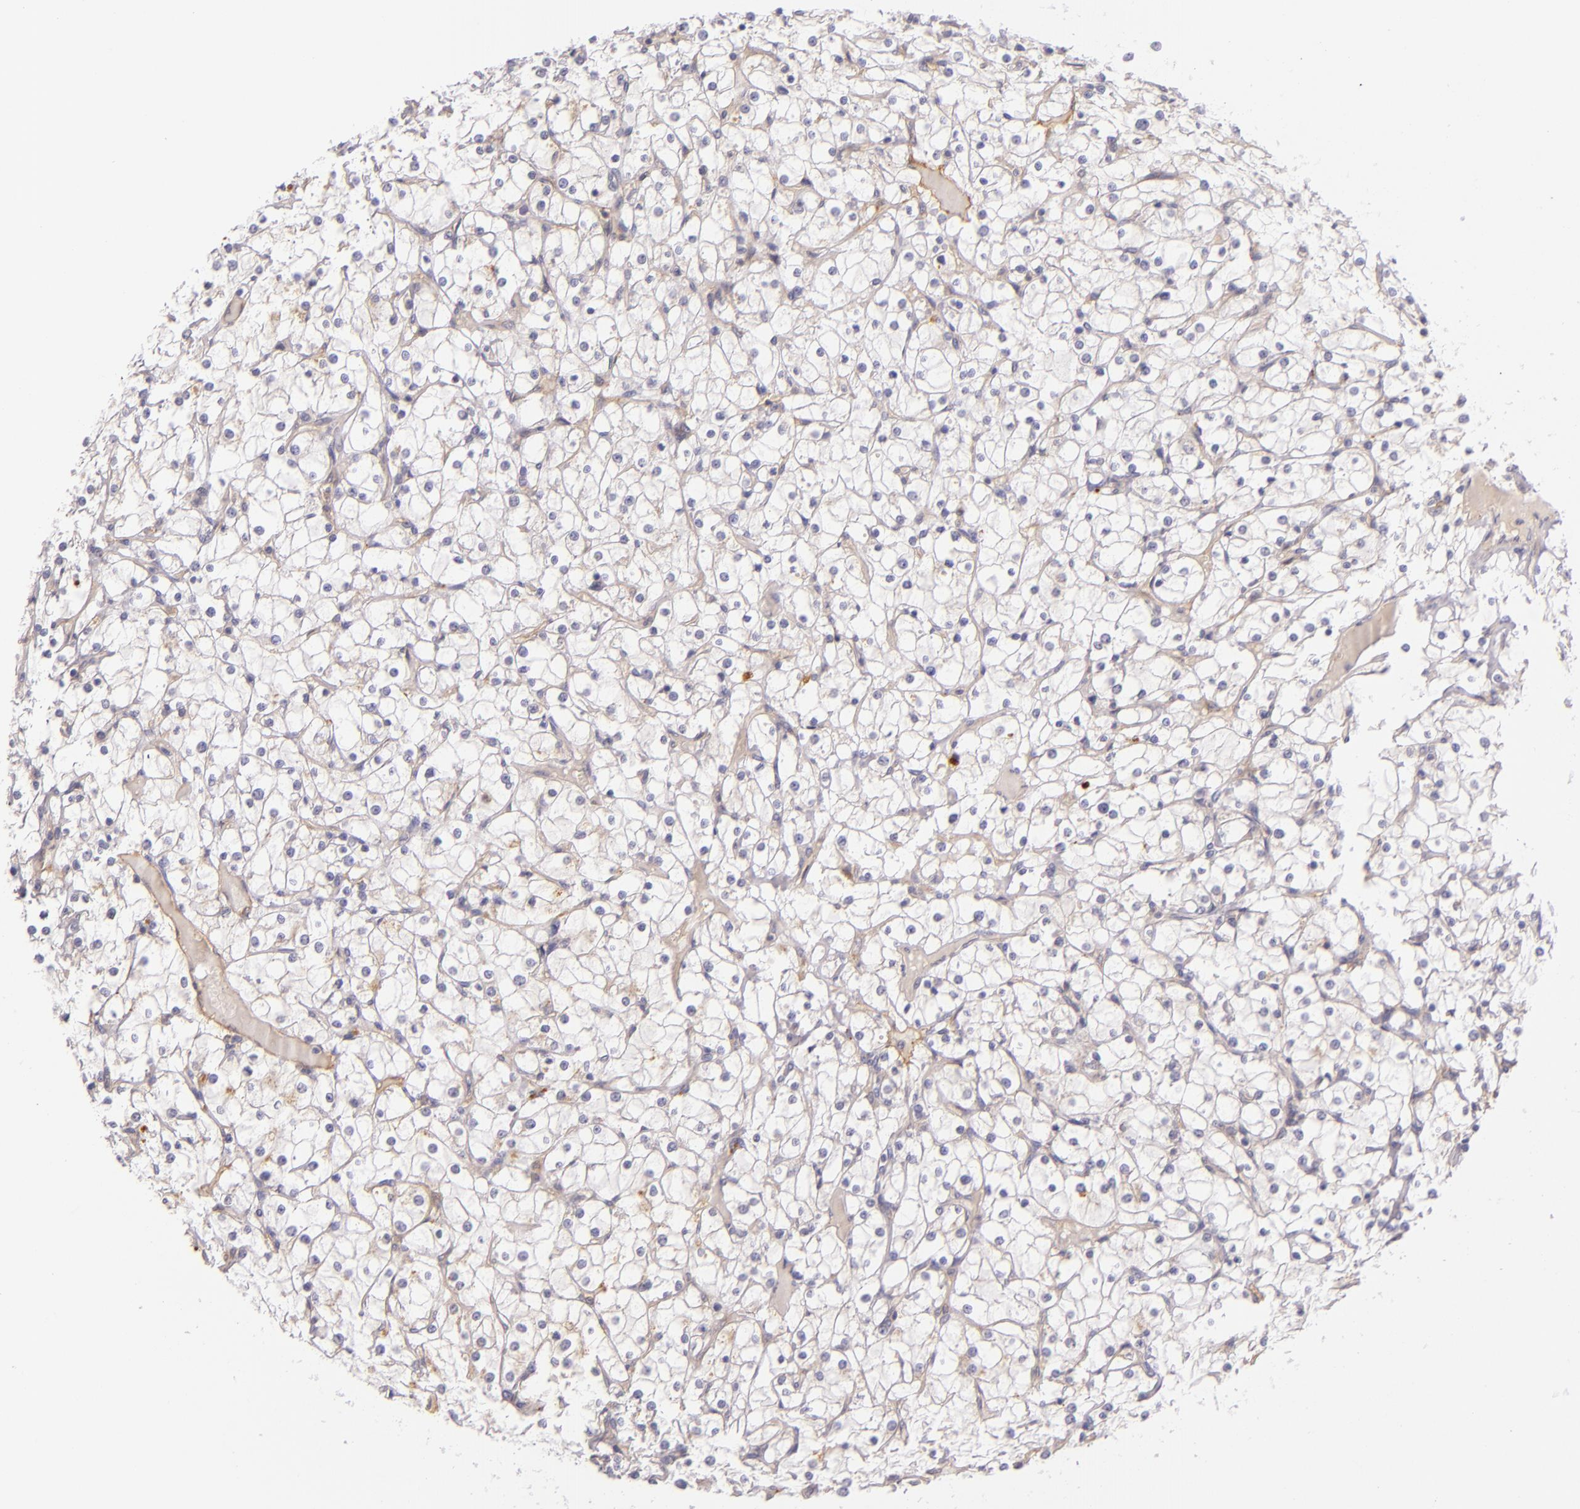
{"staining": {"intensity": "negative", "quantity": "none", "location": "none"}, "tissue": "renal cancer", "cell_type": "Tumor cells", "image_type": "cancer", "snomed": [{"axis": "morphology", "description": "Adenocarcinoma, NOS"}, {"axis": "topography", "description": "Kidney"}], "caption": "Human renal cancer stained for a protein using immunohistochemistry (IHC) reveals no positivity in tumor cells.", "gene": "CTSF", "patient": {"sex": "female", "age": 73}}